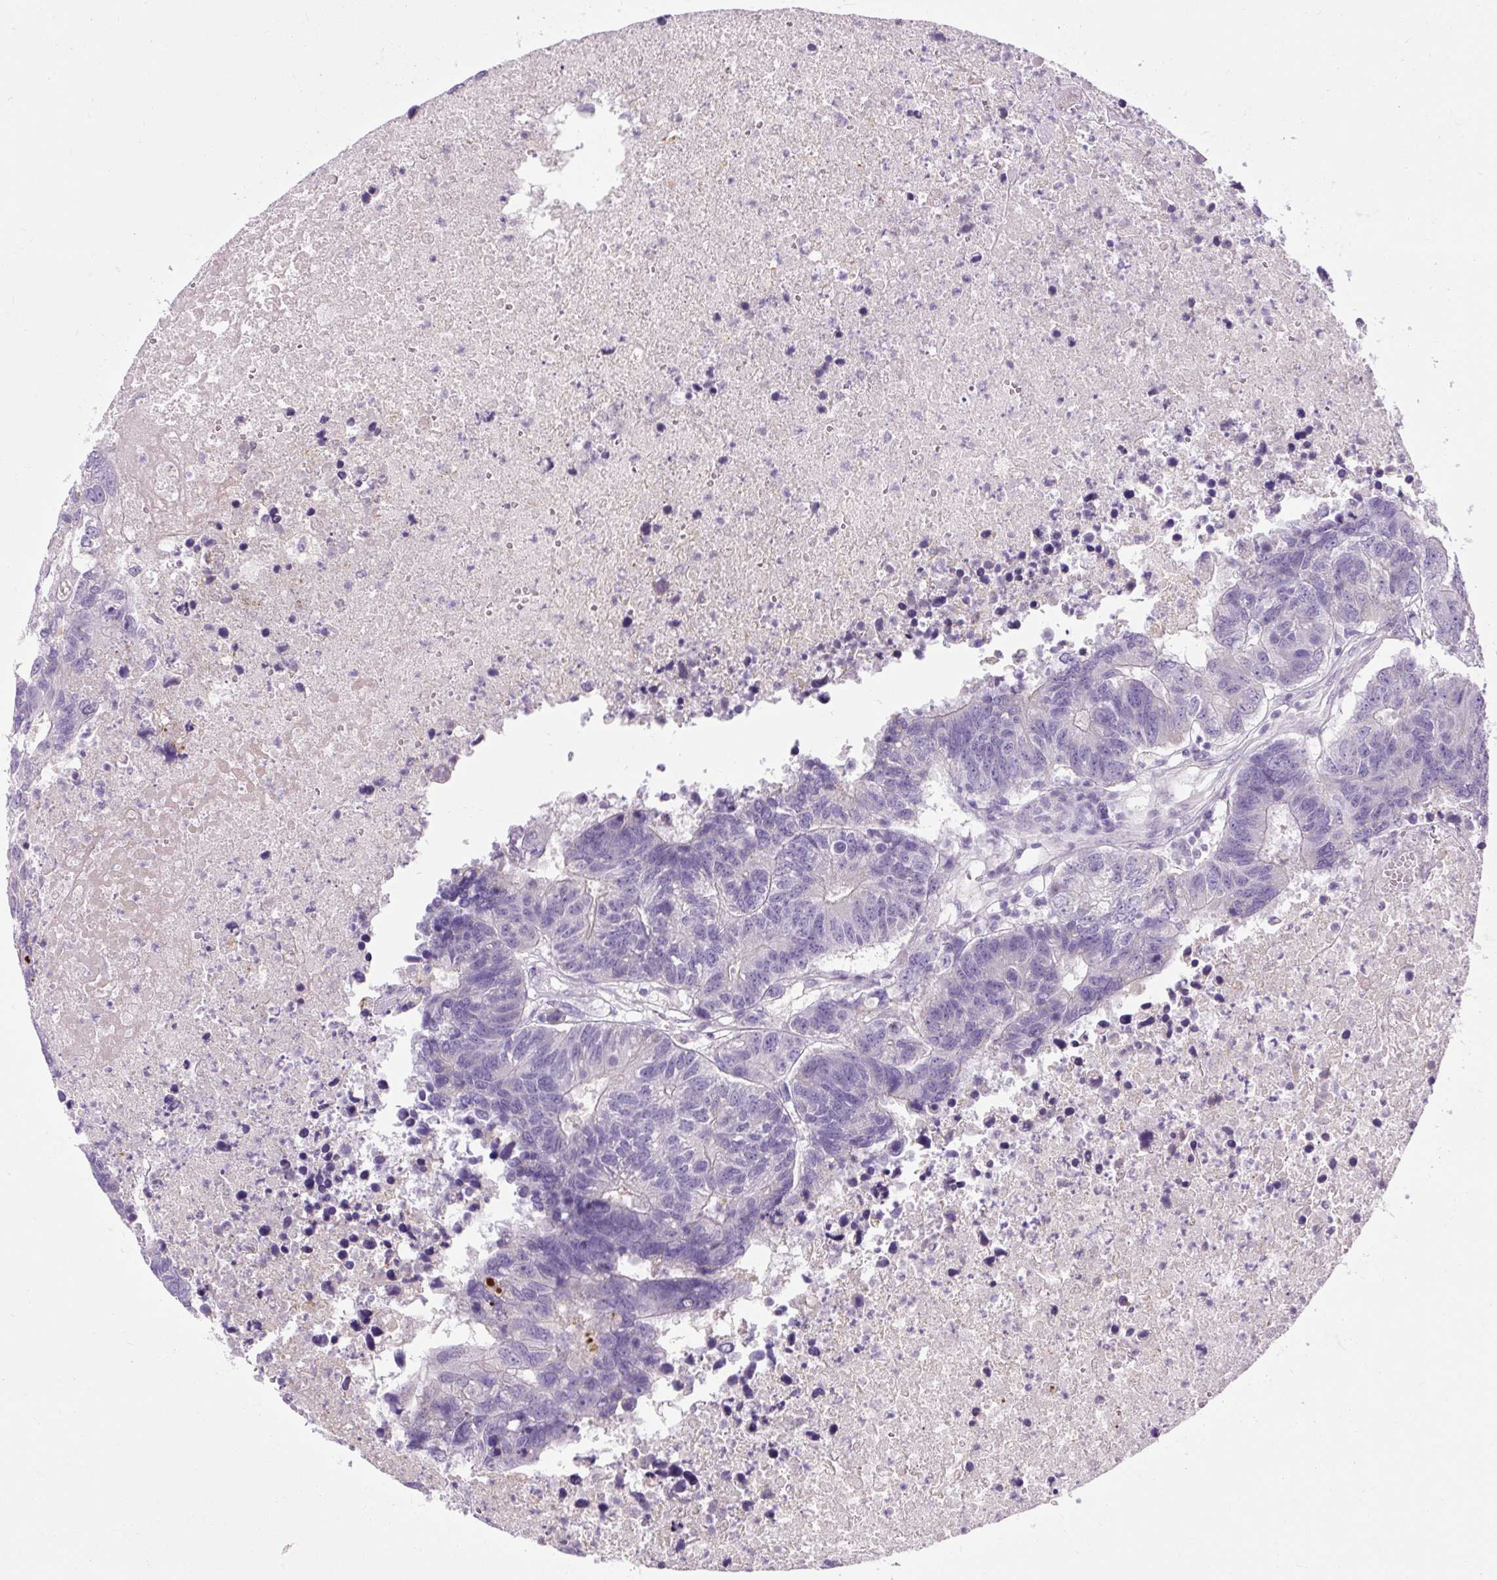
{"staining": {"intensity": "negative", "quantity": "none", "location": "none"}, "tissue": "colorectal cancer", "cell_type": "Tumor cells", "image_type": "cancer", "snomed": [{"axis": "morphology", "description": "Adenocarcinoma, NOS"}, {"axis": "topography", "description": "Colon"}], "caption": "Tumor cells are negative for brown protein staining in colorectal cancer (adenocarcinoma).", "gene": "ARRDC2", "patient": {"sex": "female", "age": 48}}